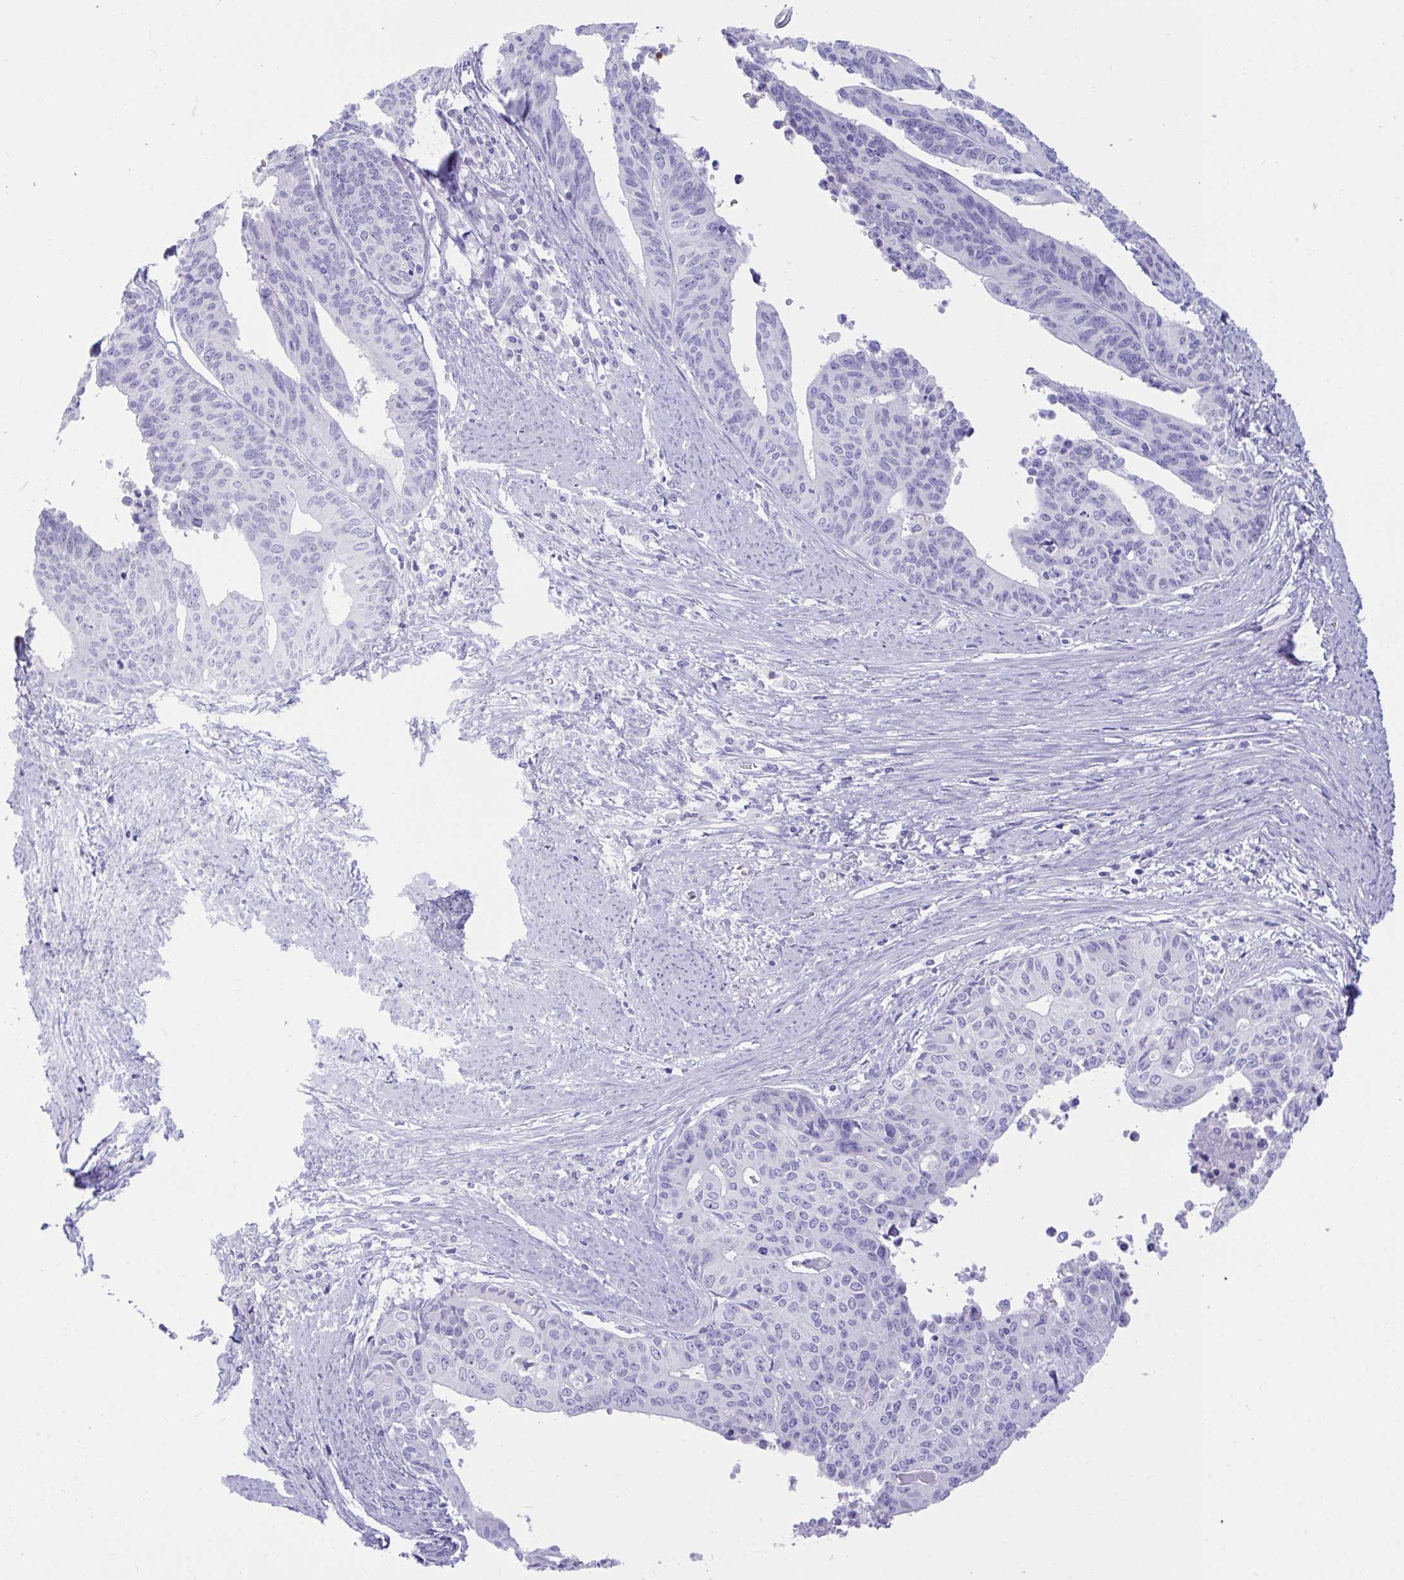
{"staining": {"intensity": "negative", "quantity": "none", "location": "none"}, "tissue": "endometrial cancer", "cell_type": "Tumor cells", "image_type": "cancer", "snomed": [{"axis": "morphology", "description": "Adenocarcinoma, NOS"}, {"axis": "topography", "description": "Endometrium"}], "caption": "High power microscopy histopathology image of an immunohistochemistry image of adenocarcinoma (endometrial), revealing no significant staining in tumor cells.", "gene": "PLEKHH1", "patient": {"sex": "female", "age": 65}}